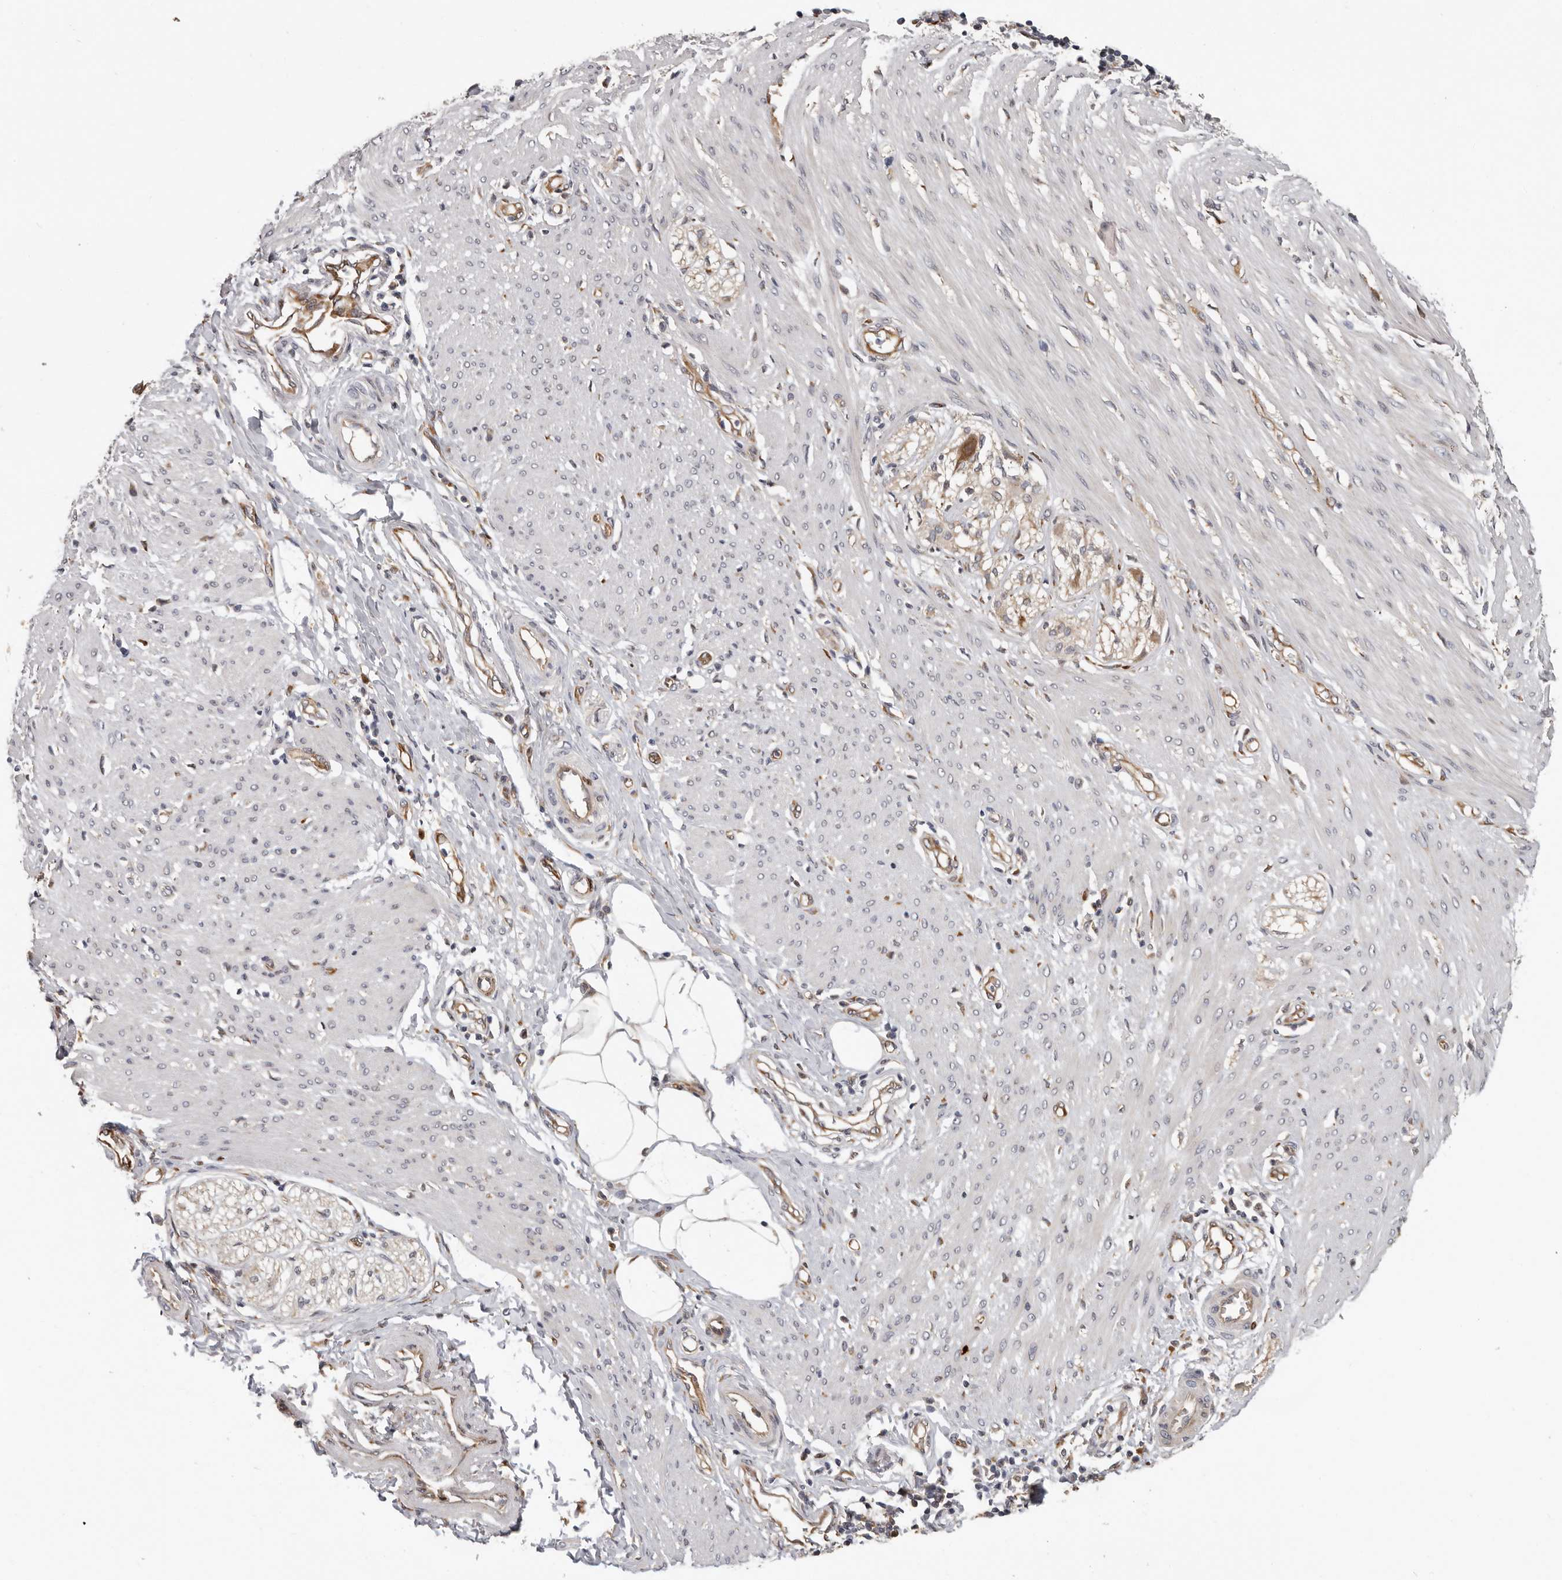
{"staining": {"intensity": "negative", "quantity": "none", "location": "none"}, "tissue": "smooth muscle", "cell_type": "Smooth muscle cells", "image_type": "normal", "snomed": [{"axis": "morphology", "description": "Normal tissue, NOS"}, {"axis": "morphology", "description": "Adenocarcinoma, NOS"}, {"axis": "topography", "description": "Colon"}, {"axis": "topography", "description": "Peripheral nerve tissue"}], "caption": "The micrograph exhibits no significant expression in smooth muscle cells of smooth muscle.", "gene": "MTF1", "patient": {"sex": "male", "age": 14}}